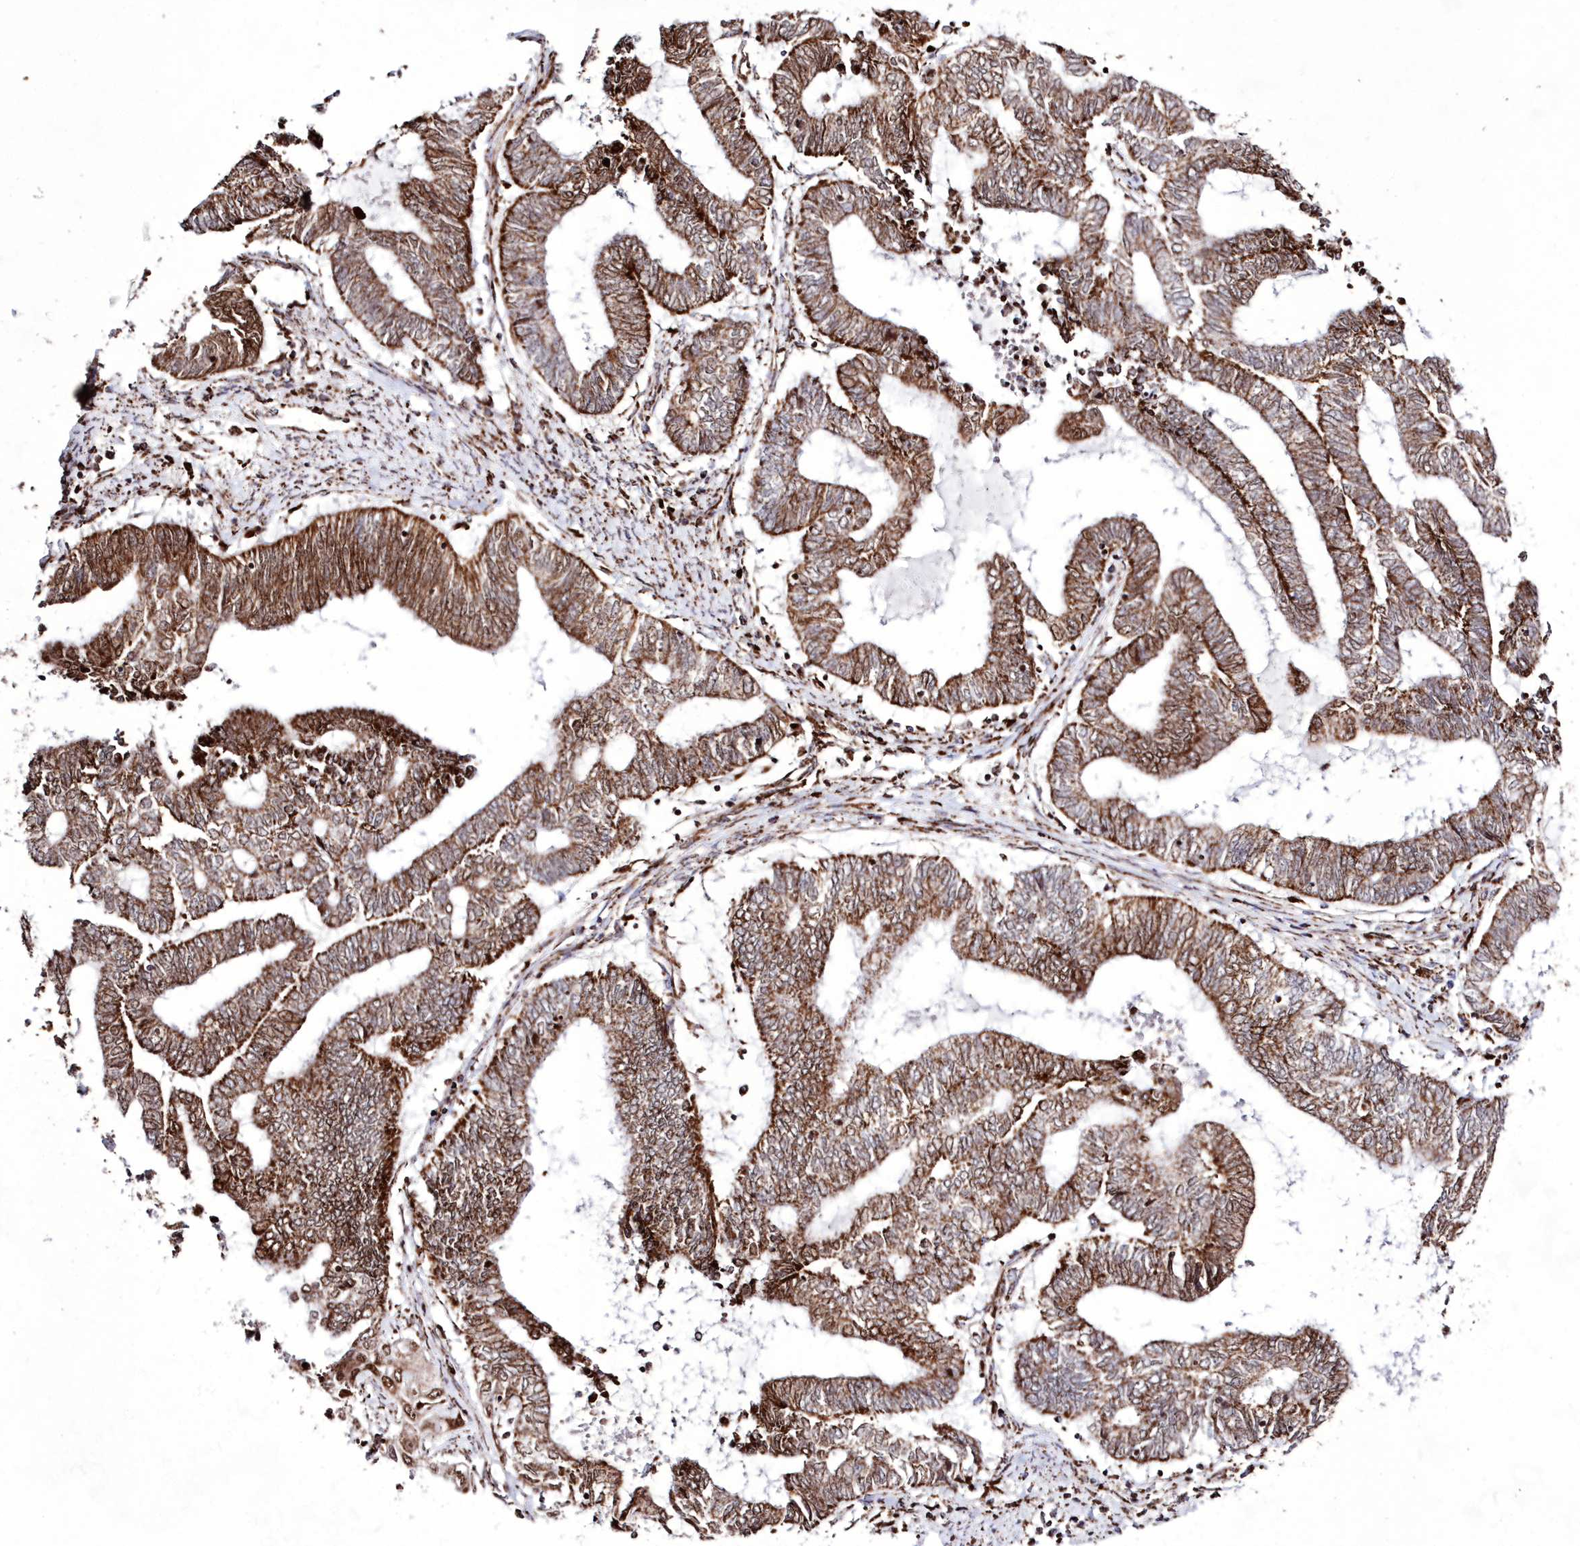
{"staining": {"intensity": "moderate", "quantity": ">75%", "location": "cytoplasmic/membranous"}, "tissue": "endometrial cancer", "cell_type": "Tumor cells", "image_type": "cancer", "snomed": [{"axis": "morphology", "description": "Adenocarcinoma, NOS"}, {"axis": "topography", "description": "Uterus"}, {"axis": "topography", "description": "Endometrium"}], "caption": "Immunohistochemical staining of human adenocarcinoma (endometrial) shows medium levels of moderate cytoplasmic/membranous positivity in approximately >75% of tumor cells.", "gene": "HADHB", "patient": {"sex": "female", "age": 70}}